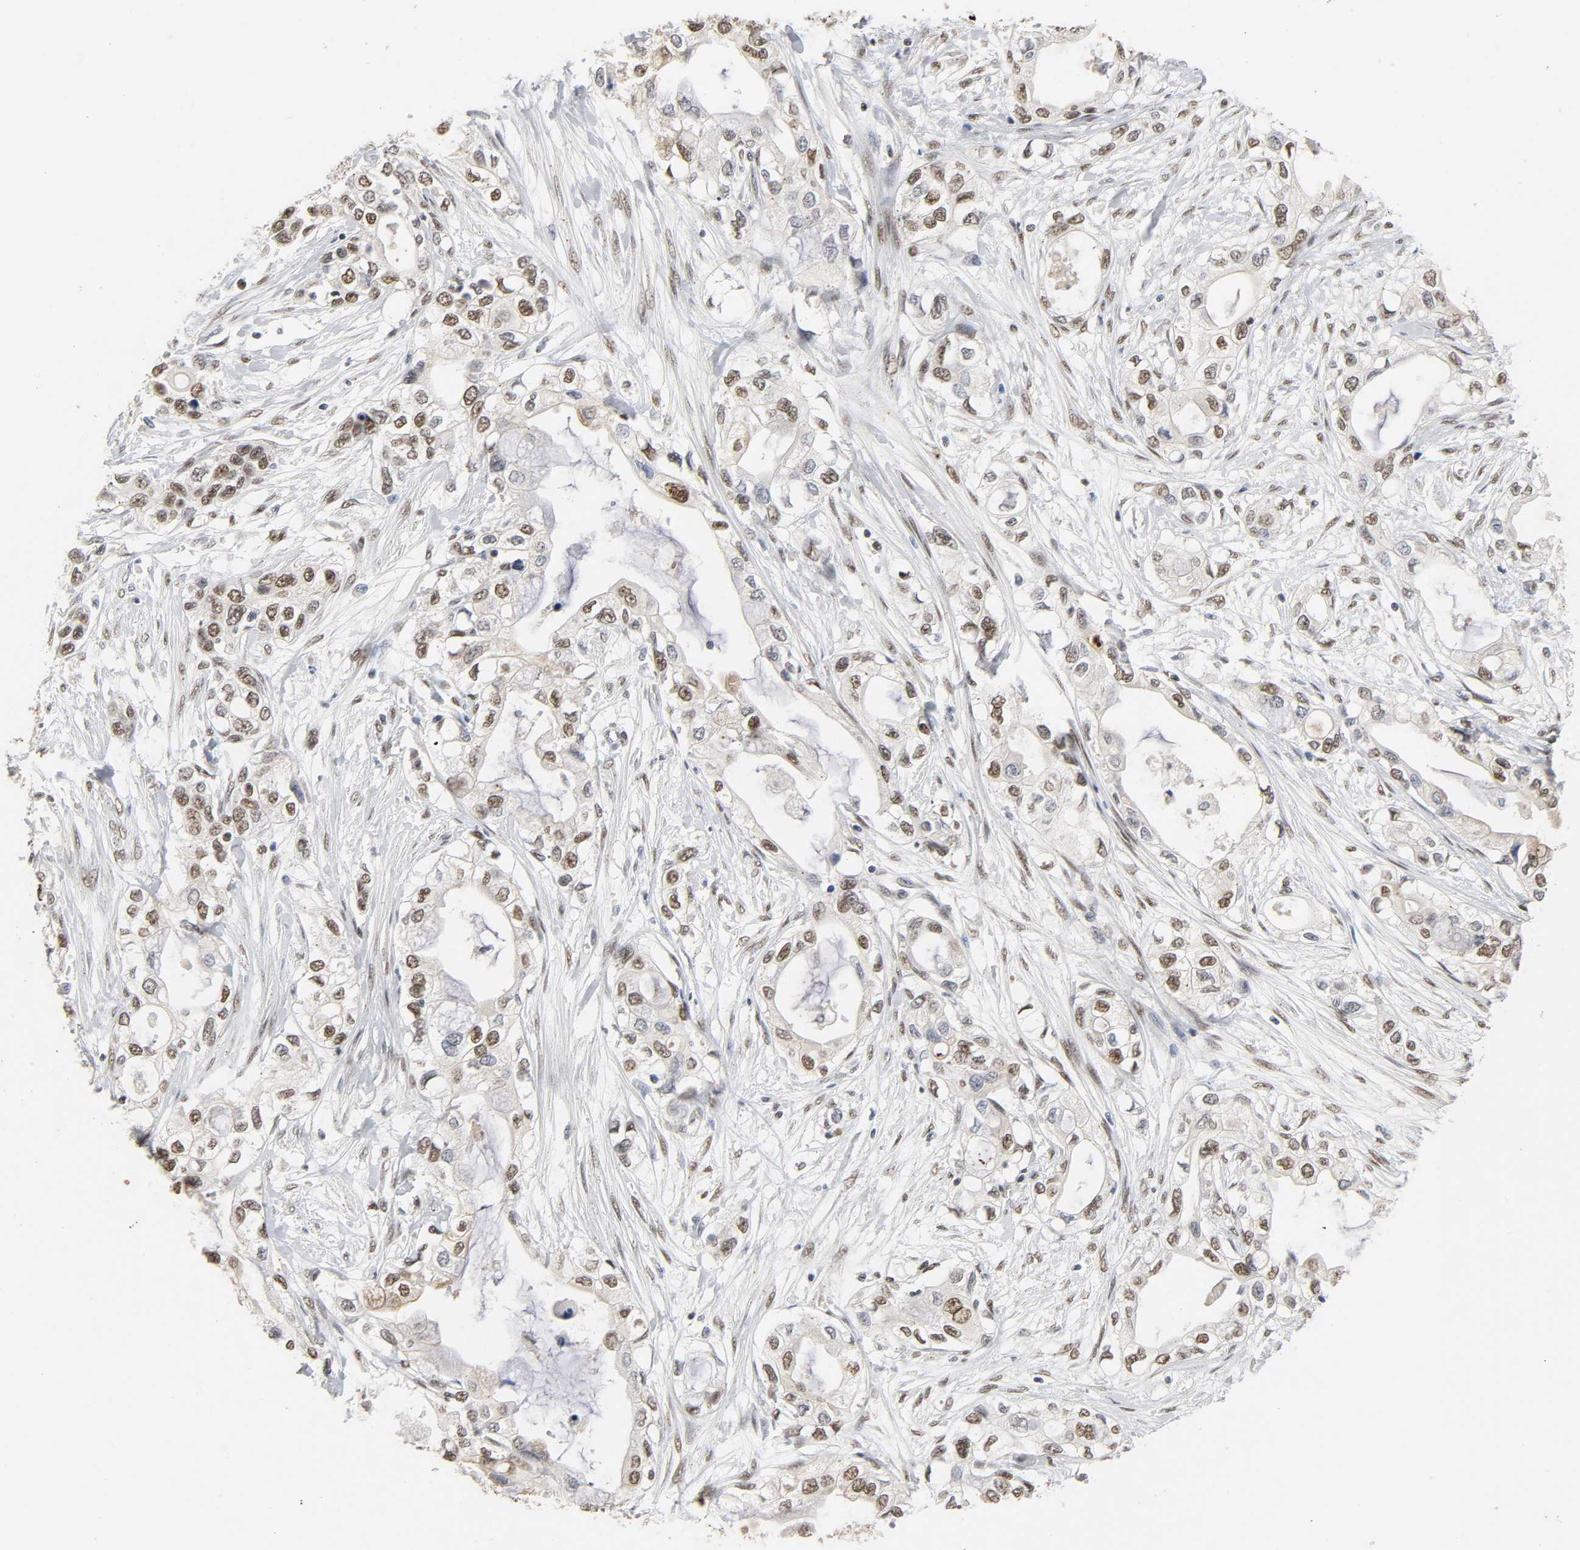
{"staining": {"intensity": "moderate", "quantity": ">75%", "location": "nuclear"}, "tissue": "pancreatic cancer", "cell_type": "Tumor cells", "image_type": "cancer", "snomed": [{"axis": "morphology", "description": "Adenocarcinoma, NOS"}, {"axis": "topography", "description": "Pancreas"}], "caption": "IHC image of neoplastic tissue: pancreatic cancer (adenocarcinoma) stained using immunohistochemistry shows medium levels of moderate protein expression localized specifically in the nuclear of tumor cells, appearing as a nuclear brown color.", "gene": "NCOA6", "patient": {"sex": "female", "age": 70}}